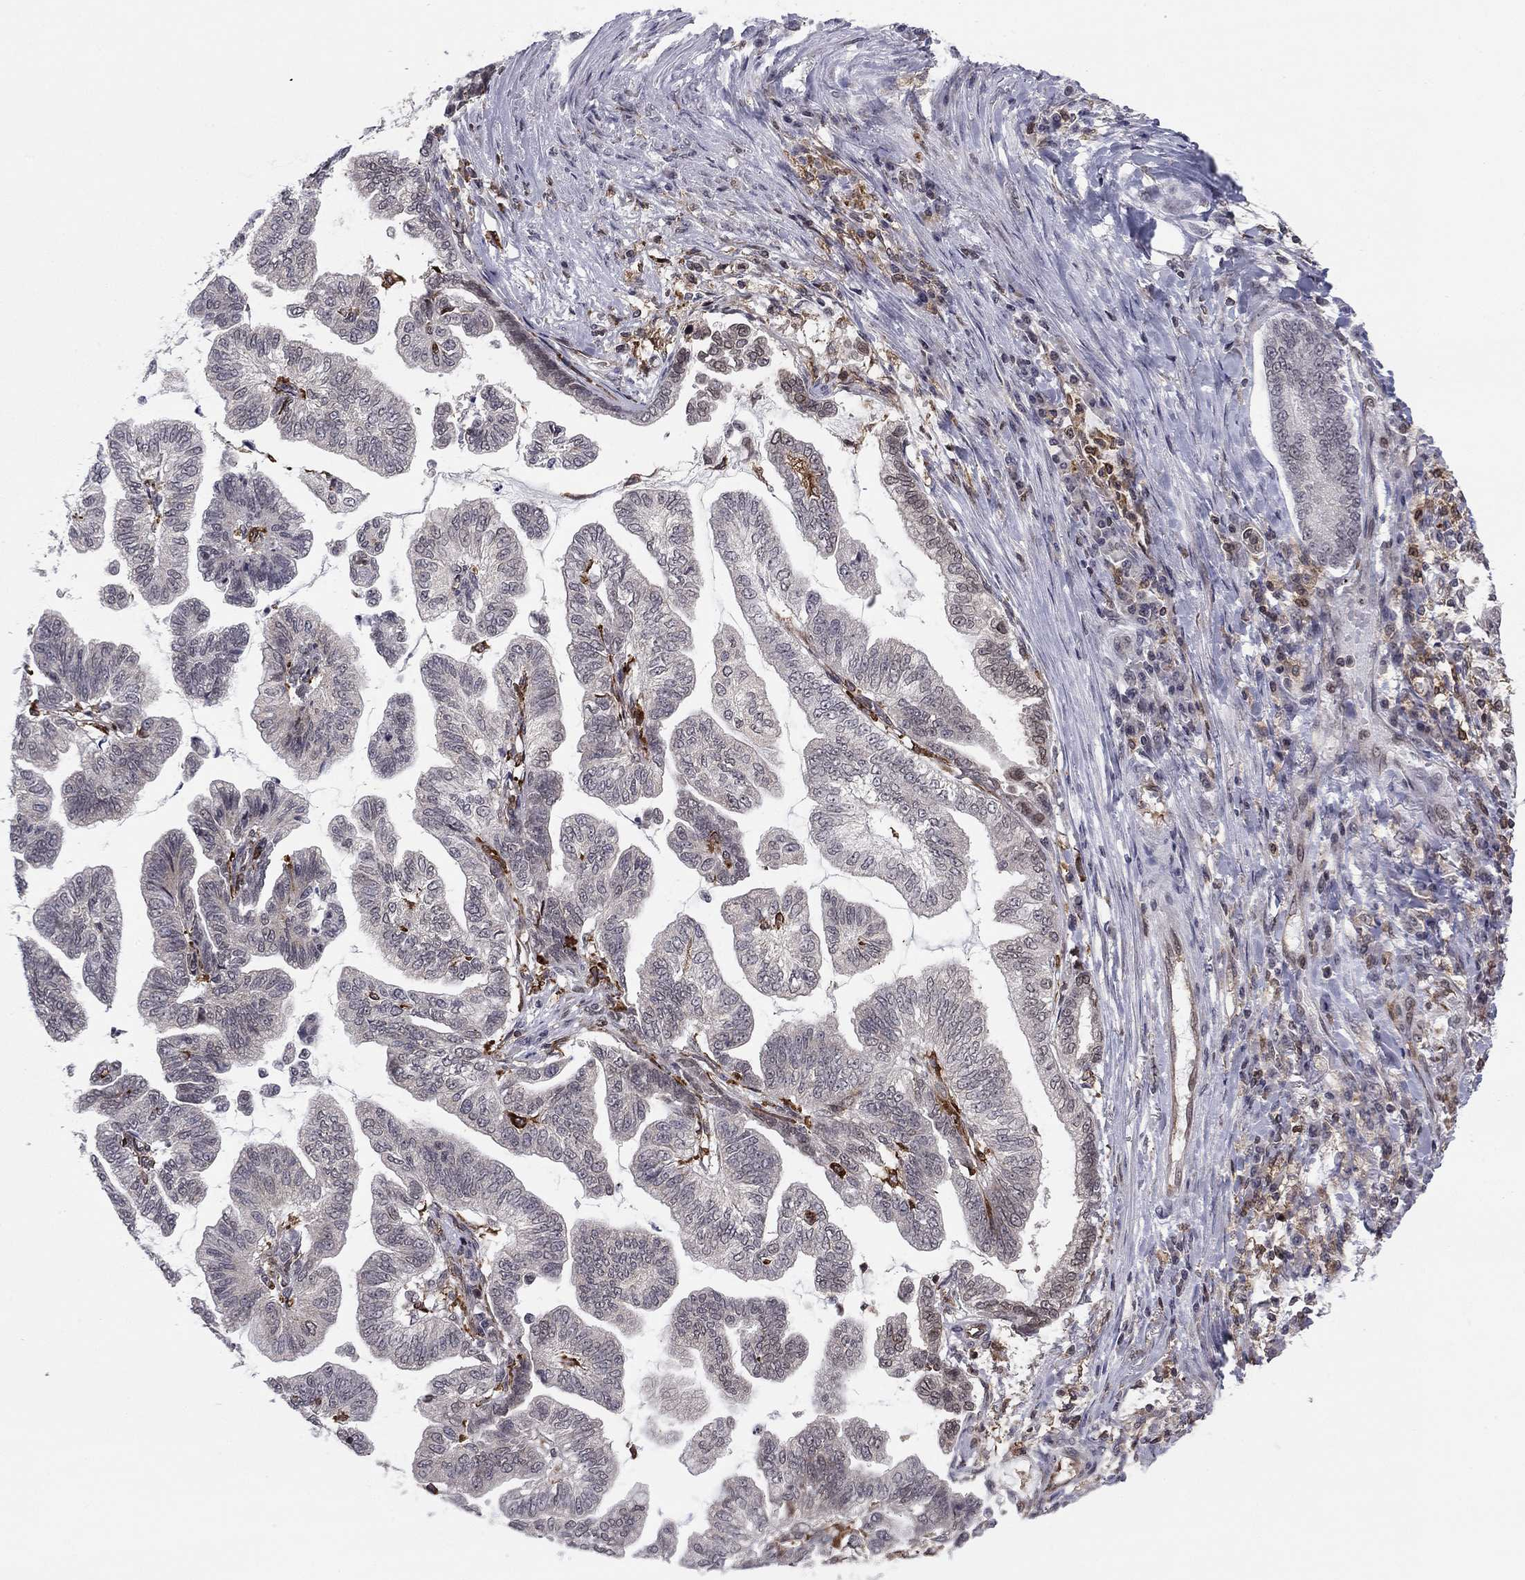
{"staining": {"intensity": "negative", "quantity": "none", "location": "none"}, "tissue": "stomach cancer", "cell_type": "Tumor cells", "image_type": "cancer", "snomed": [{"axis": "morphology", "description": "Adenocarcinoma, NOS"}, {"axis": "topography", "description": "Stomach"}], "caption": "This photomicrograph is of stomach adenocarcinoma stained with immunohistochemistry to label a protein in brown with the nuclei are counter-stained blue. There is no staining in tumor cells. (DAB (3,3'-diaminobenzidine) IHC, high magnification).", "gene": "PLCB2", "patient": {"sex": "male", "age": 83}}